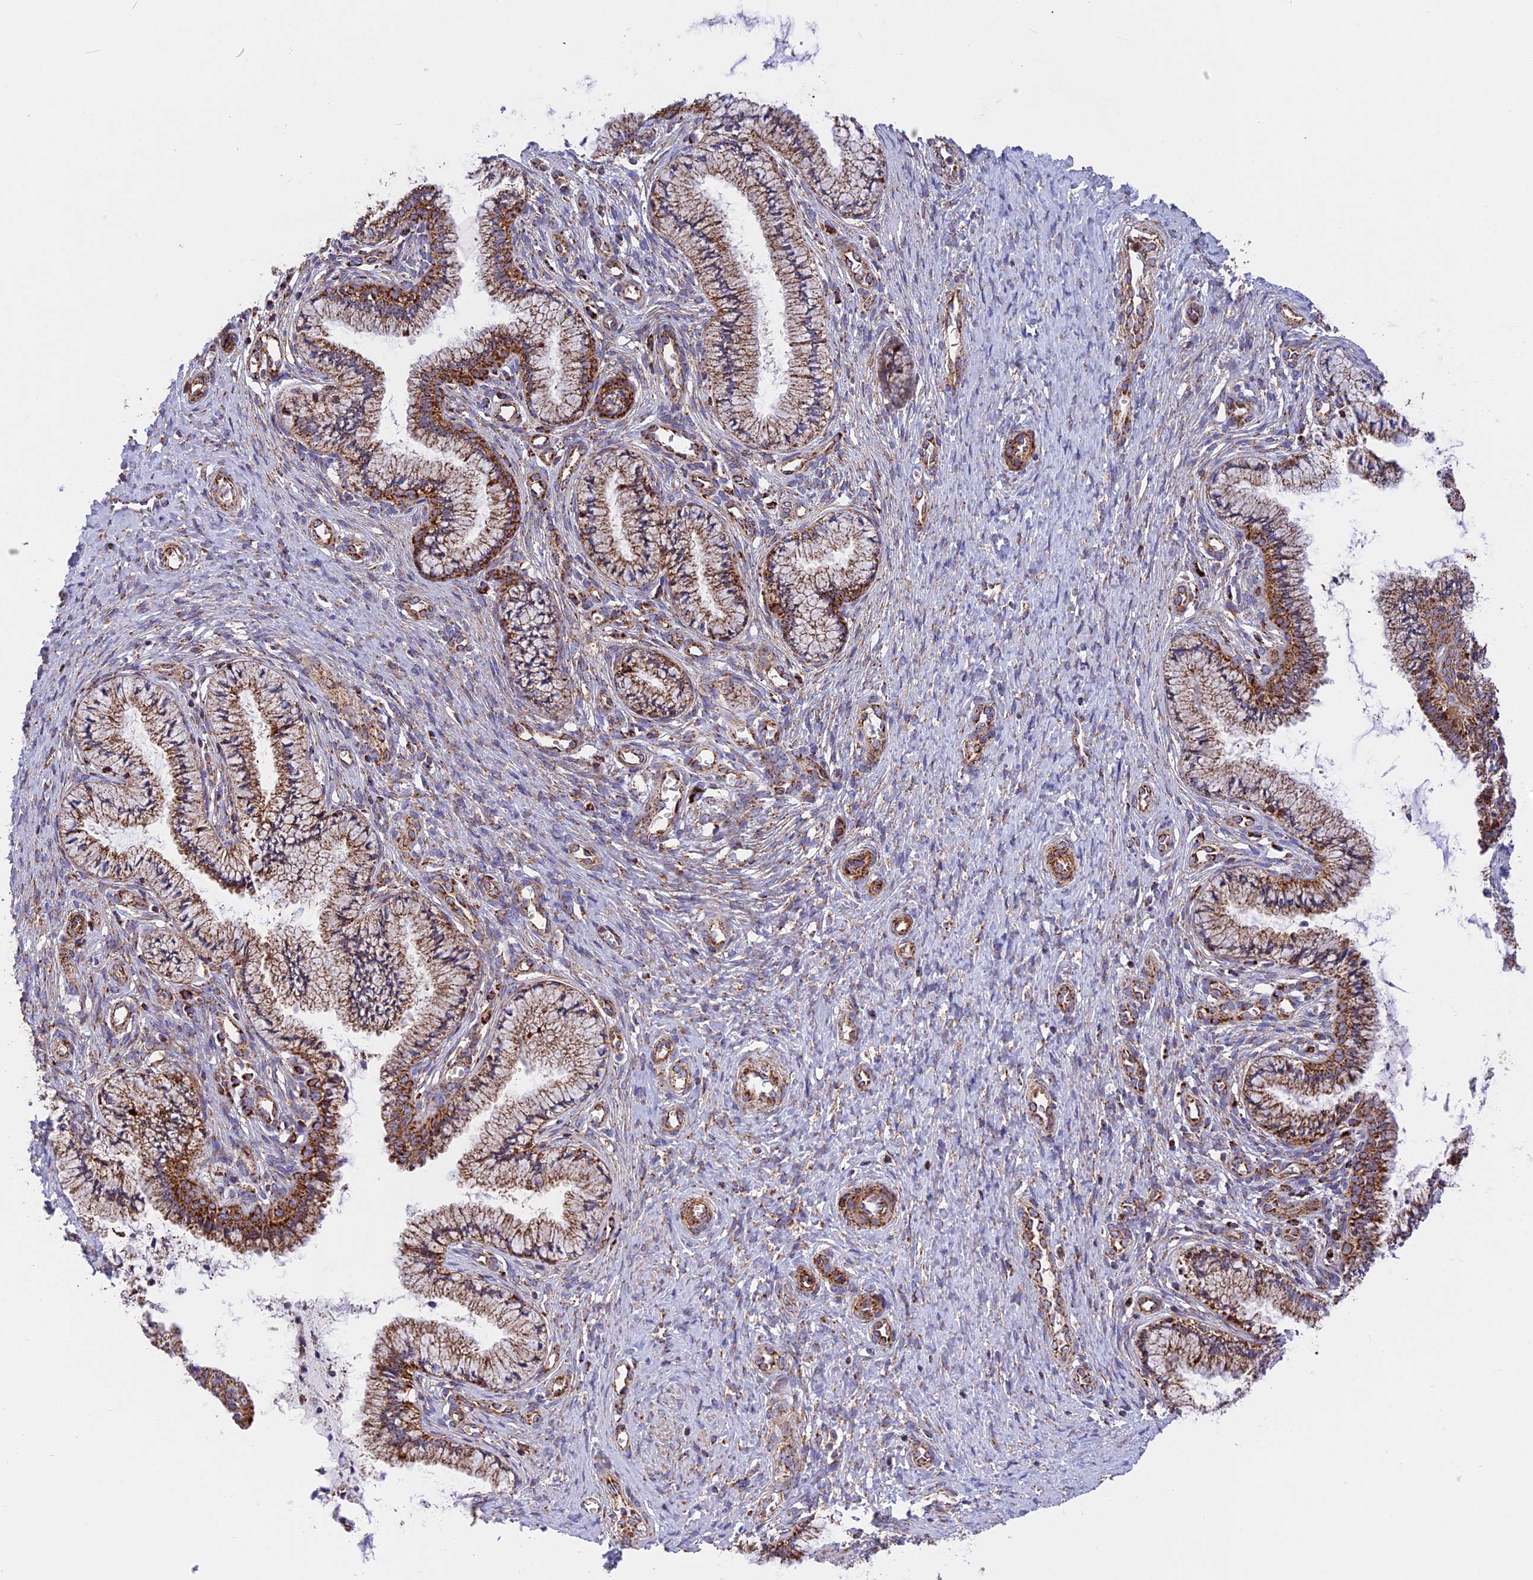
{"staining": {"intensity": "strong", "quantity": ">75%", "location": "cytoplasmic/membranous"}, "tissue": "cervix", "cell_type": "Glandular cells", "image_type": "normal", "snomed": [{"axis": "morphology", "description": "Normal tissue, NOS"}, {"axis": "topography", "description": "Cervix"}], "caption": "DAB immunohistochemical staining of normal cervix exhibits strong cytoplasmic/membranous protein staining in approximately >75% of glandular cells.", "gene": "UQCRB", "patient": {"sex": "female", "age": 36}}